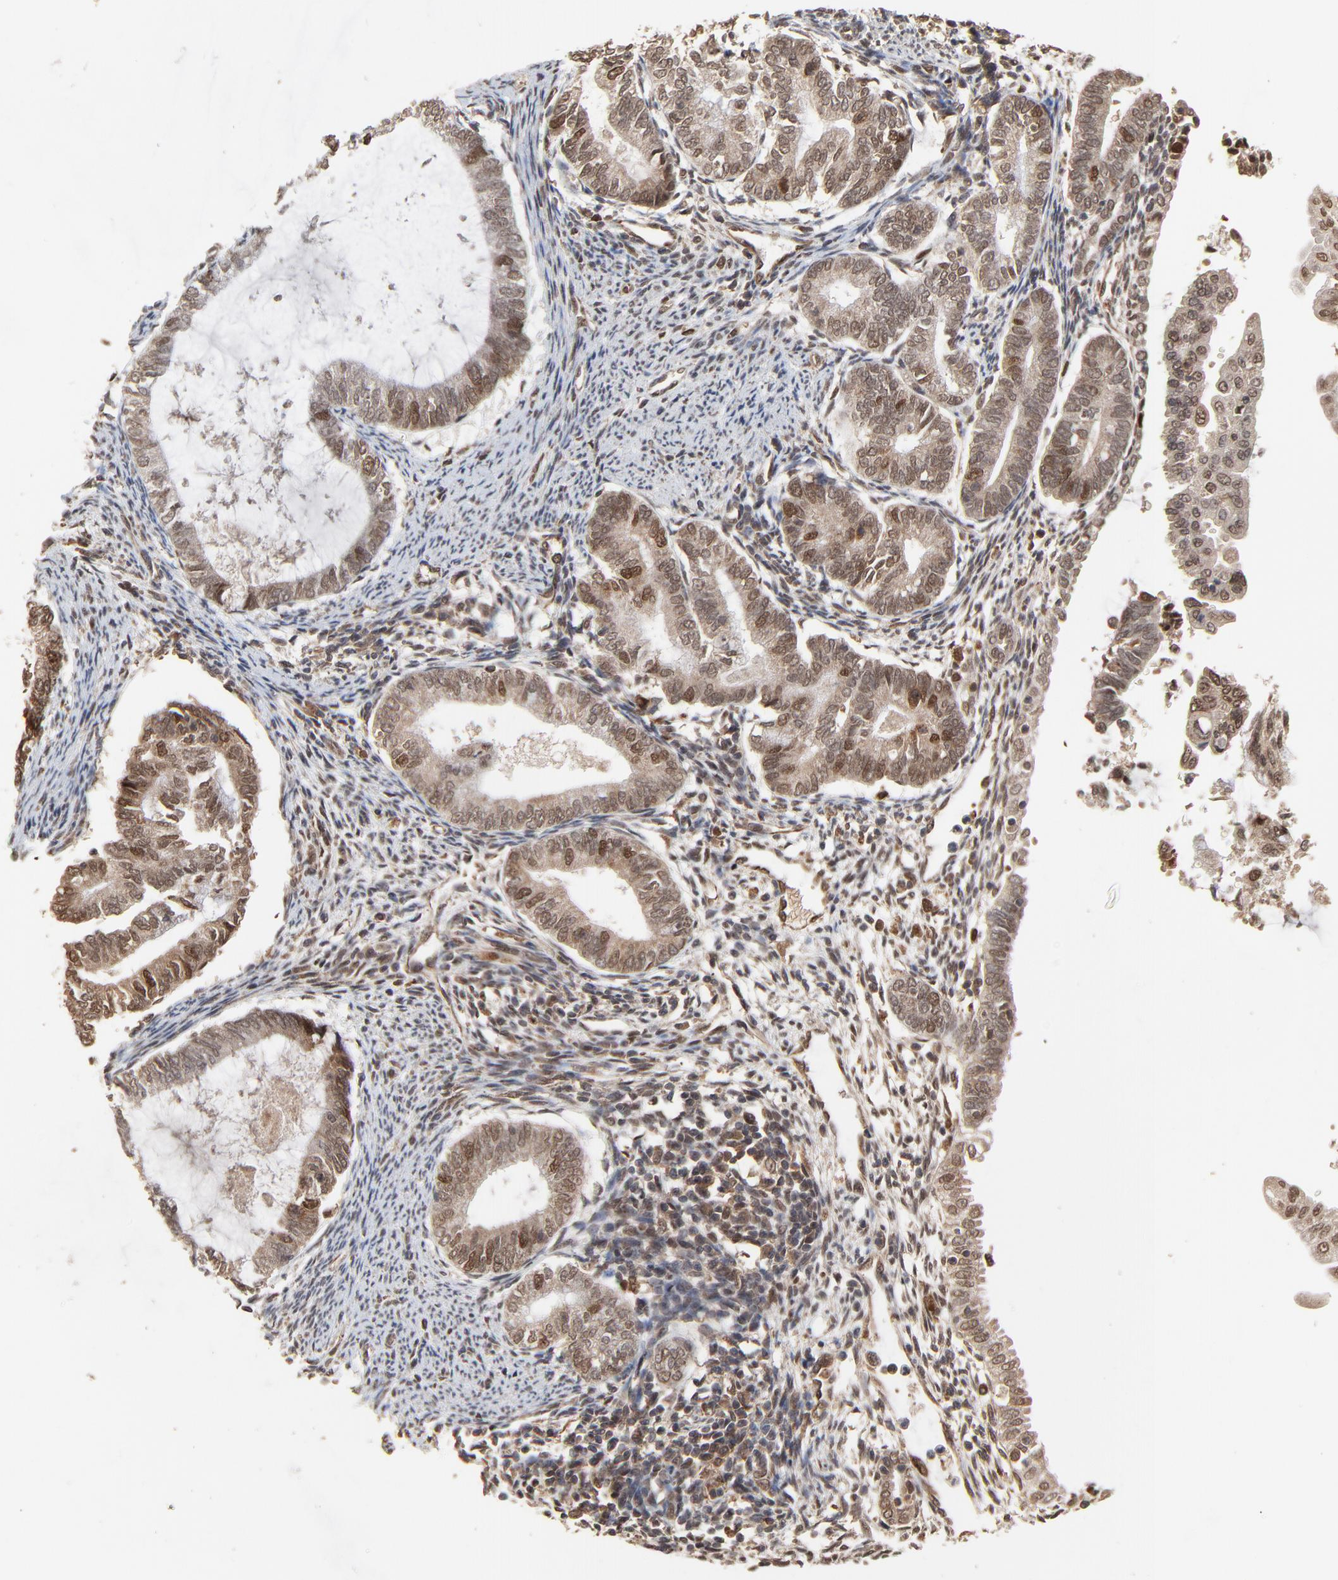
{"staining": {"intensity": "moderate", "quantity": ">75%", "location": "cytoplasmic/membranous,nuclear"}, "tissue": "endometrial cancer", "cell_type": "Tumor cells", "image_type": "cancer", "snomed": [{"axis": "morphology", "description": "Adenocarcinoma, NOS"}, {"axis": "topography", "description": "Endometrium"}], "caption": "IHC photomicrograph of human endometrial cancer stained for a protein (brown), which exhibits medium levels of moderate cytoplasmic/membranous and nuclear positivity in approximately >75% of tumor cells.", "gene": "FAM227A", "patient": {"sex": "female", "age": 63}}